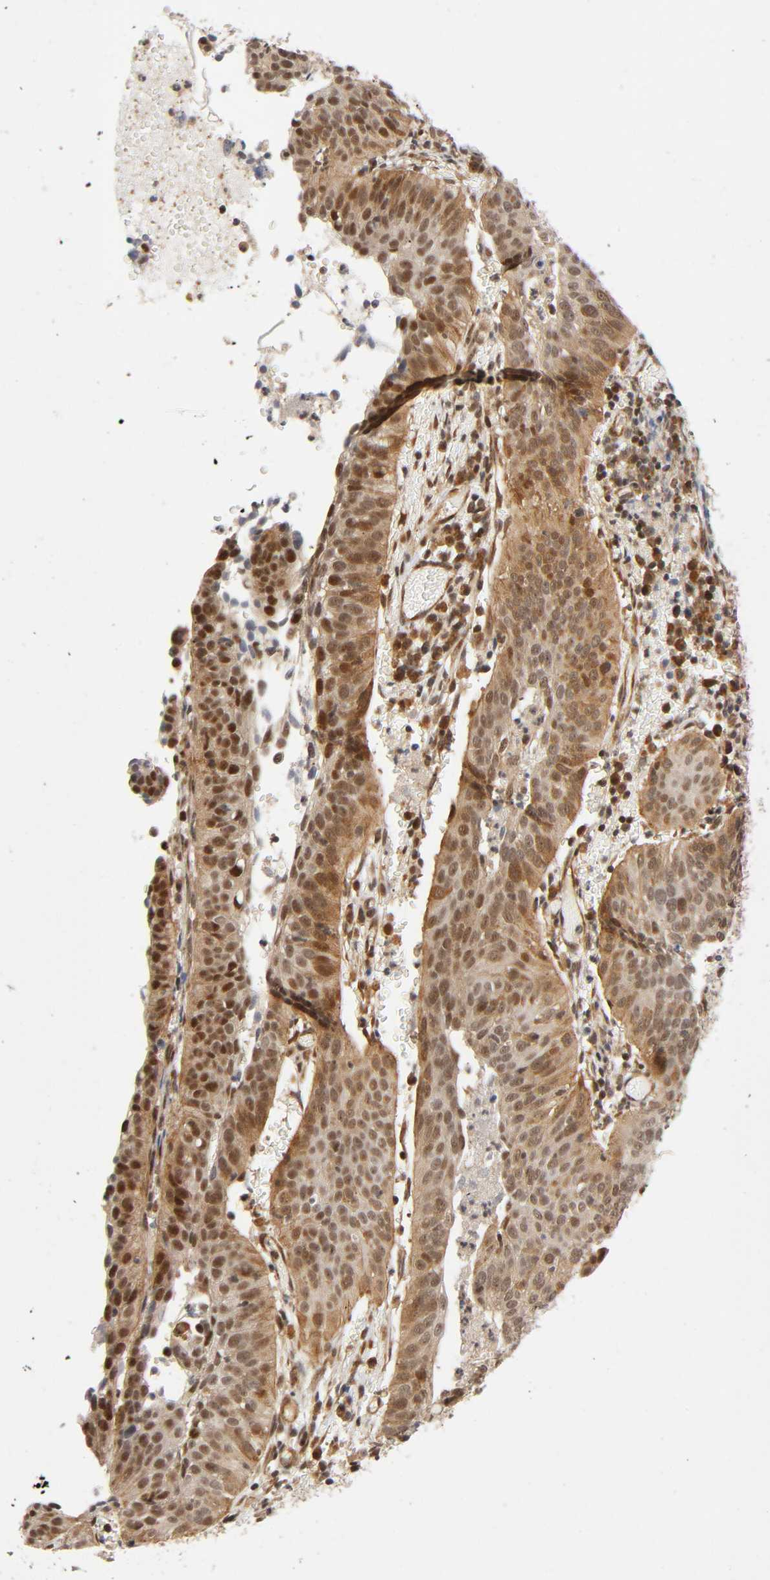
{"staining": {"intensity": "moderate", "quantity": ">75%", "location": "cytoplasmic/membranous,nuclear"}, "tissue": "cervical cancer", "cell_type": "Tumor cells", "image_type": "cancer", "snomed": [{"axis": "morphology", "description": "Squamous cell carcinoma, NOS"}, {"axis": "topography", "description": "Cervix"}], "caption": "A photomicrograph showing moderate cytoplasmic/membranous and nuclear expression in approximately >75% of tumor cells in cervical cancer, as visualized by brown immunohistochemical staining.", "gene": "IQCJ-SCHIP1", "patient": {"sex": "female", "age": 39}}